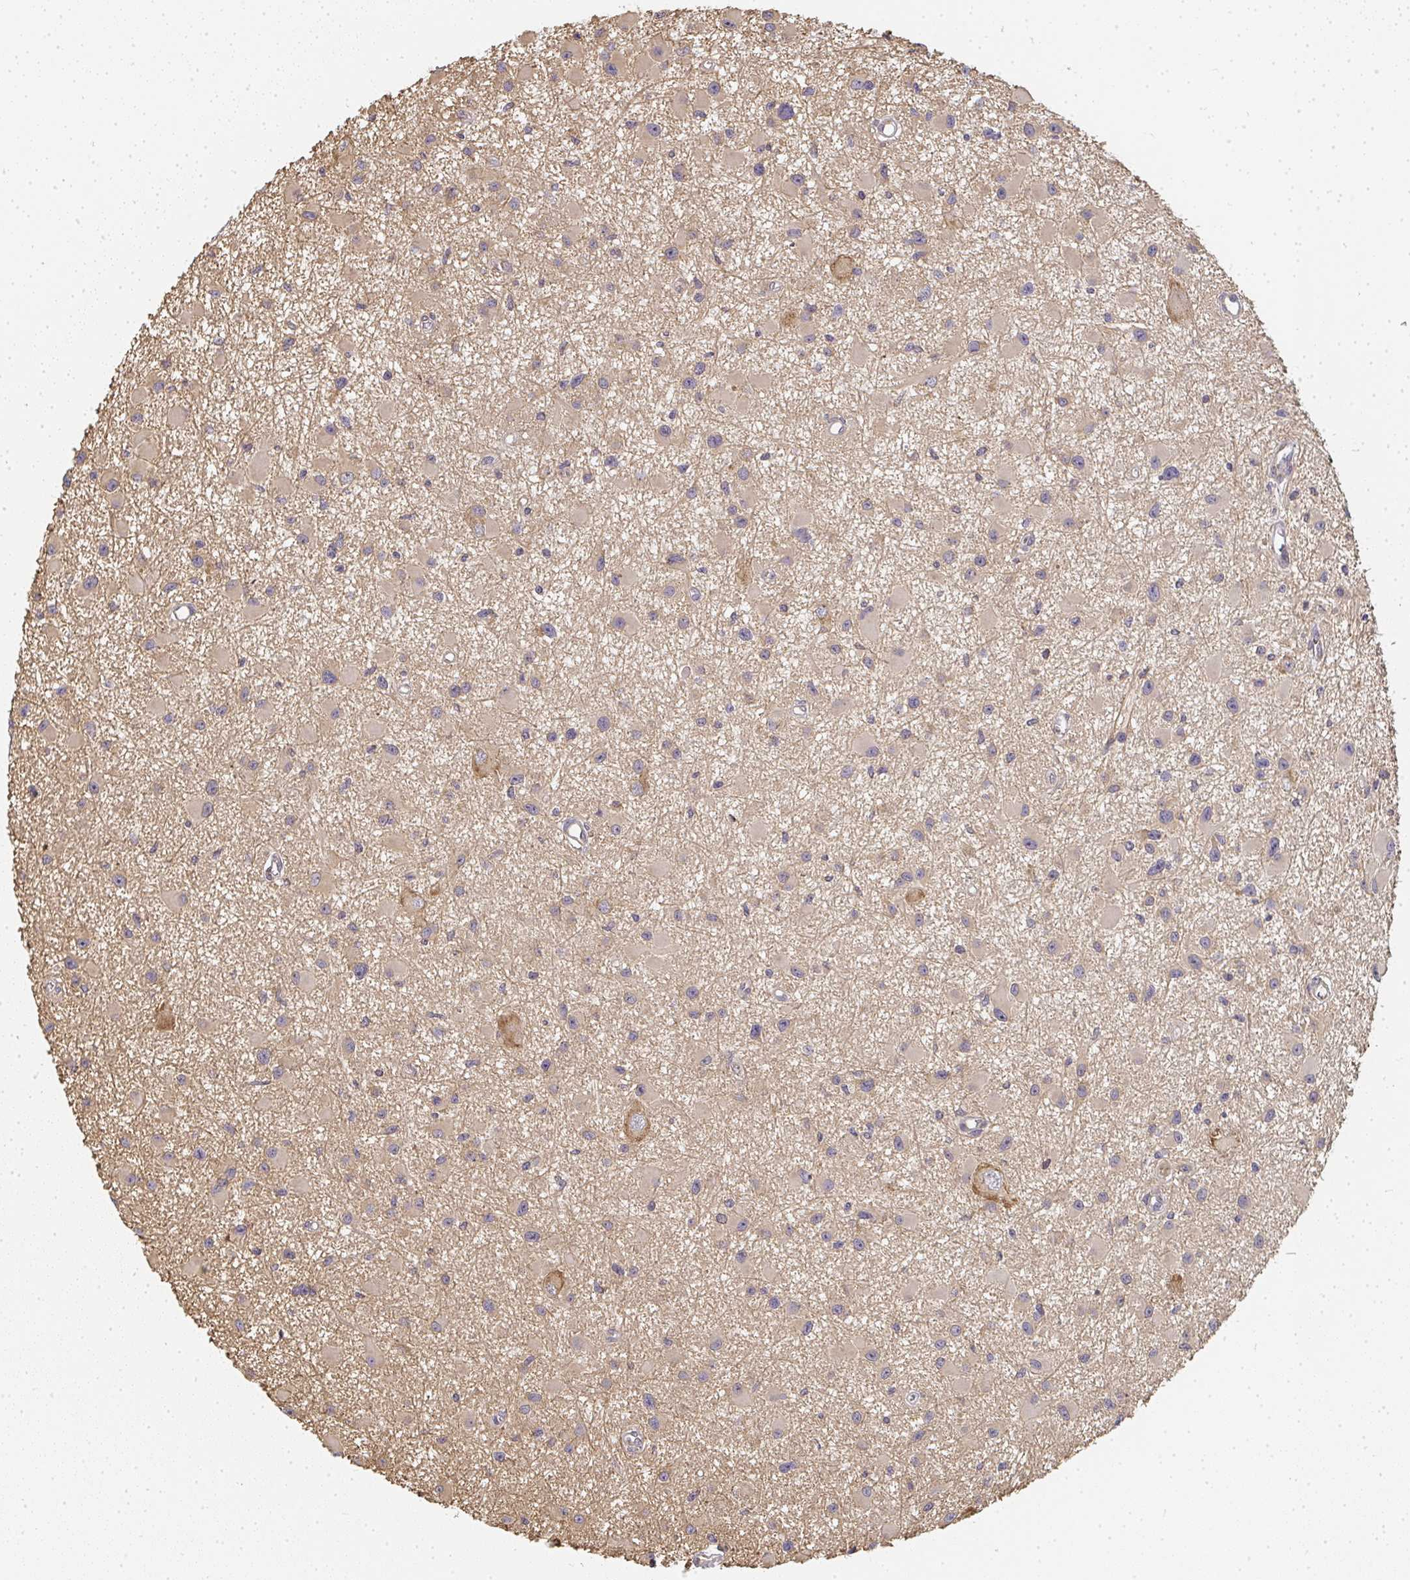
{"staining": {"intensity": "weak", "quantity": "<25%", "location": "cytoplasmic/membranous"}, "tissue": "glioma", "cell_type": "Tumor cells", "image_type": "cancer", "snomed": [{"axis": "morphology", "description": "Glioma, malignant, High grade"}, {"axis": "topography", "description": "Brain"}], "caption": "A high-resolution histopathology image shows immunohistochemistry staining of malignant glioma (high-grade), which exhibits no significant staining in tumor cells. Nuclei are stained in blue.", "gene": "SLC35B3", "patient": {"sex": "male", "age": 54}}